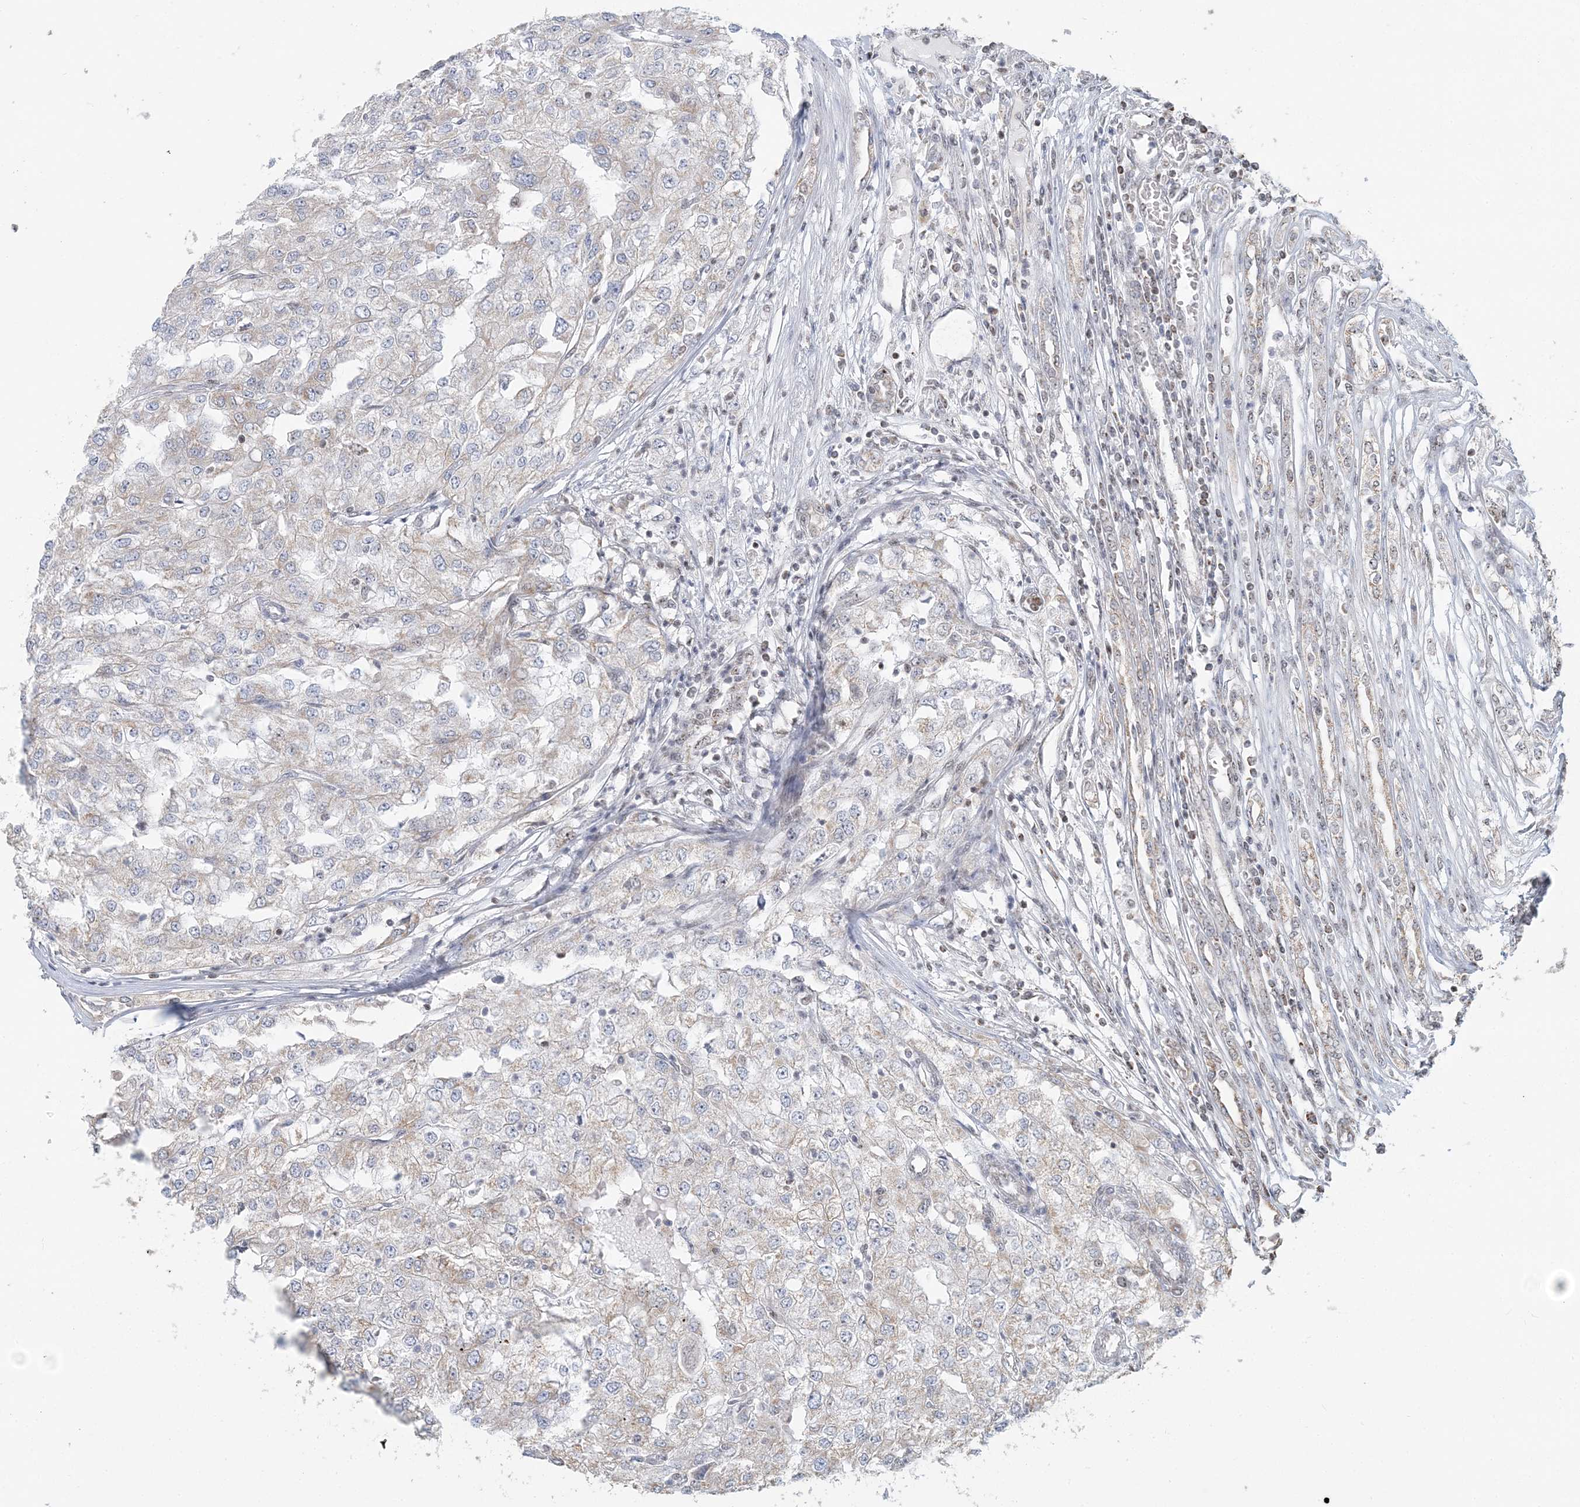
{"staining": {"intensity": "weak", "quantity": "<25%", "location": "cytoplasmic/membranous"}, "tissue": "renal cancer", "cell_type": "Tumor cells", "image_type": "cancer", "snomed": [{"axis": "morphology", "description": "Adenocarcinoma, NOS"}, {"axis": "topography", "description": "Kidney"}], "caption": "Immunohistochemistry (IHC) micrograph of renal adenocarcinoma stained for a protein (brown), which shows no positivity in tumor cells.", "gene": "SUCLG1", "patient": {"sex": "female", "age": 54}}